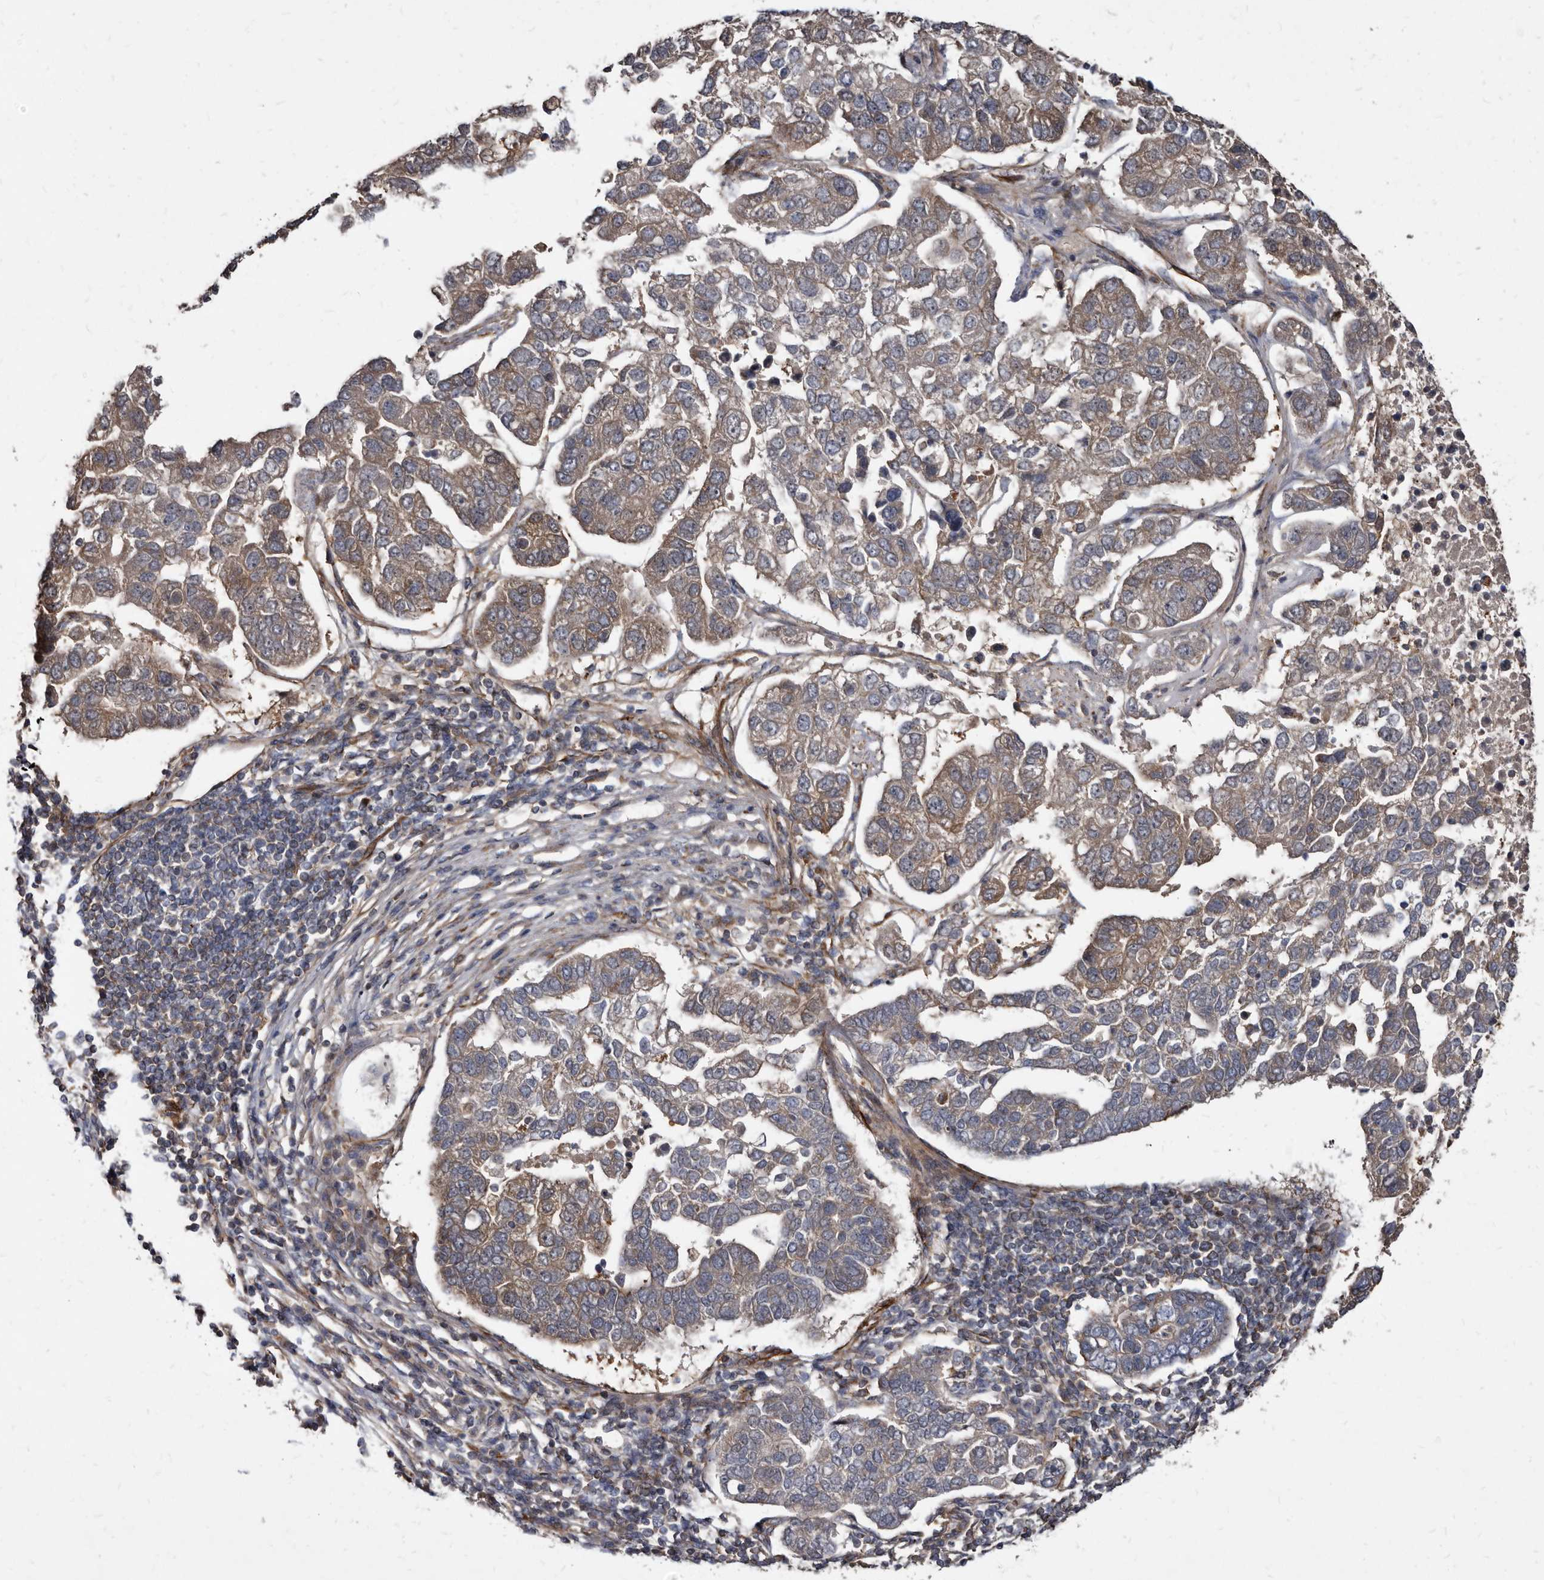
{"staining": {"intensity": "weak", "quantity": "25%-75%", "location": "cytoplasmic/membranous"}, "tissue": "pancreatic cancer", "cell_type": "Tumor cells", "image_type": "cancer", "snomed": [{"axis": "morphology", "description": "Adenocarcinoma, NOS"}, {"axis": "topography", "description": "Pancreas"}], "caption": "Immunohistochemical staining of human pancreatic cancer exhibits low levels of weak cytoplasmic/membranous protein positivity in about 25%-75% of tumor cells.", "gene": "KCTD20", "patient": {"sex": "female", "age": 61}}